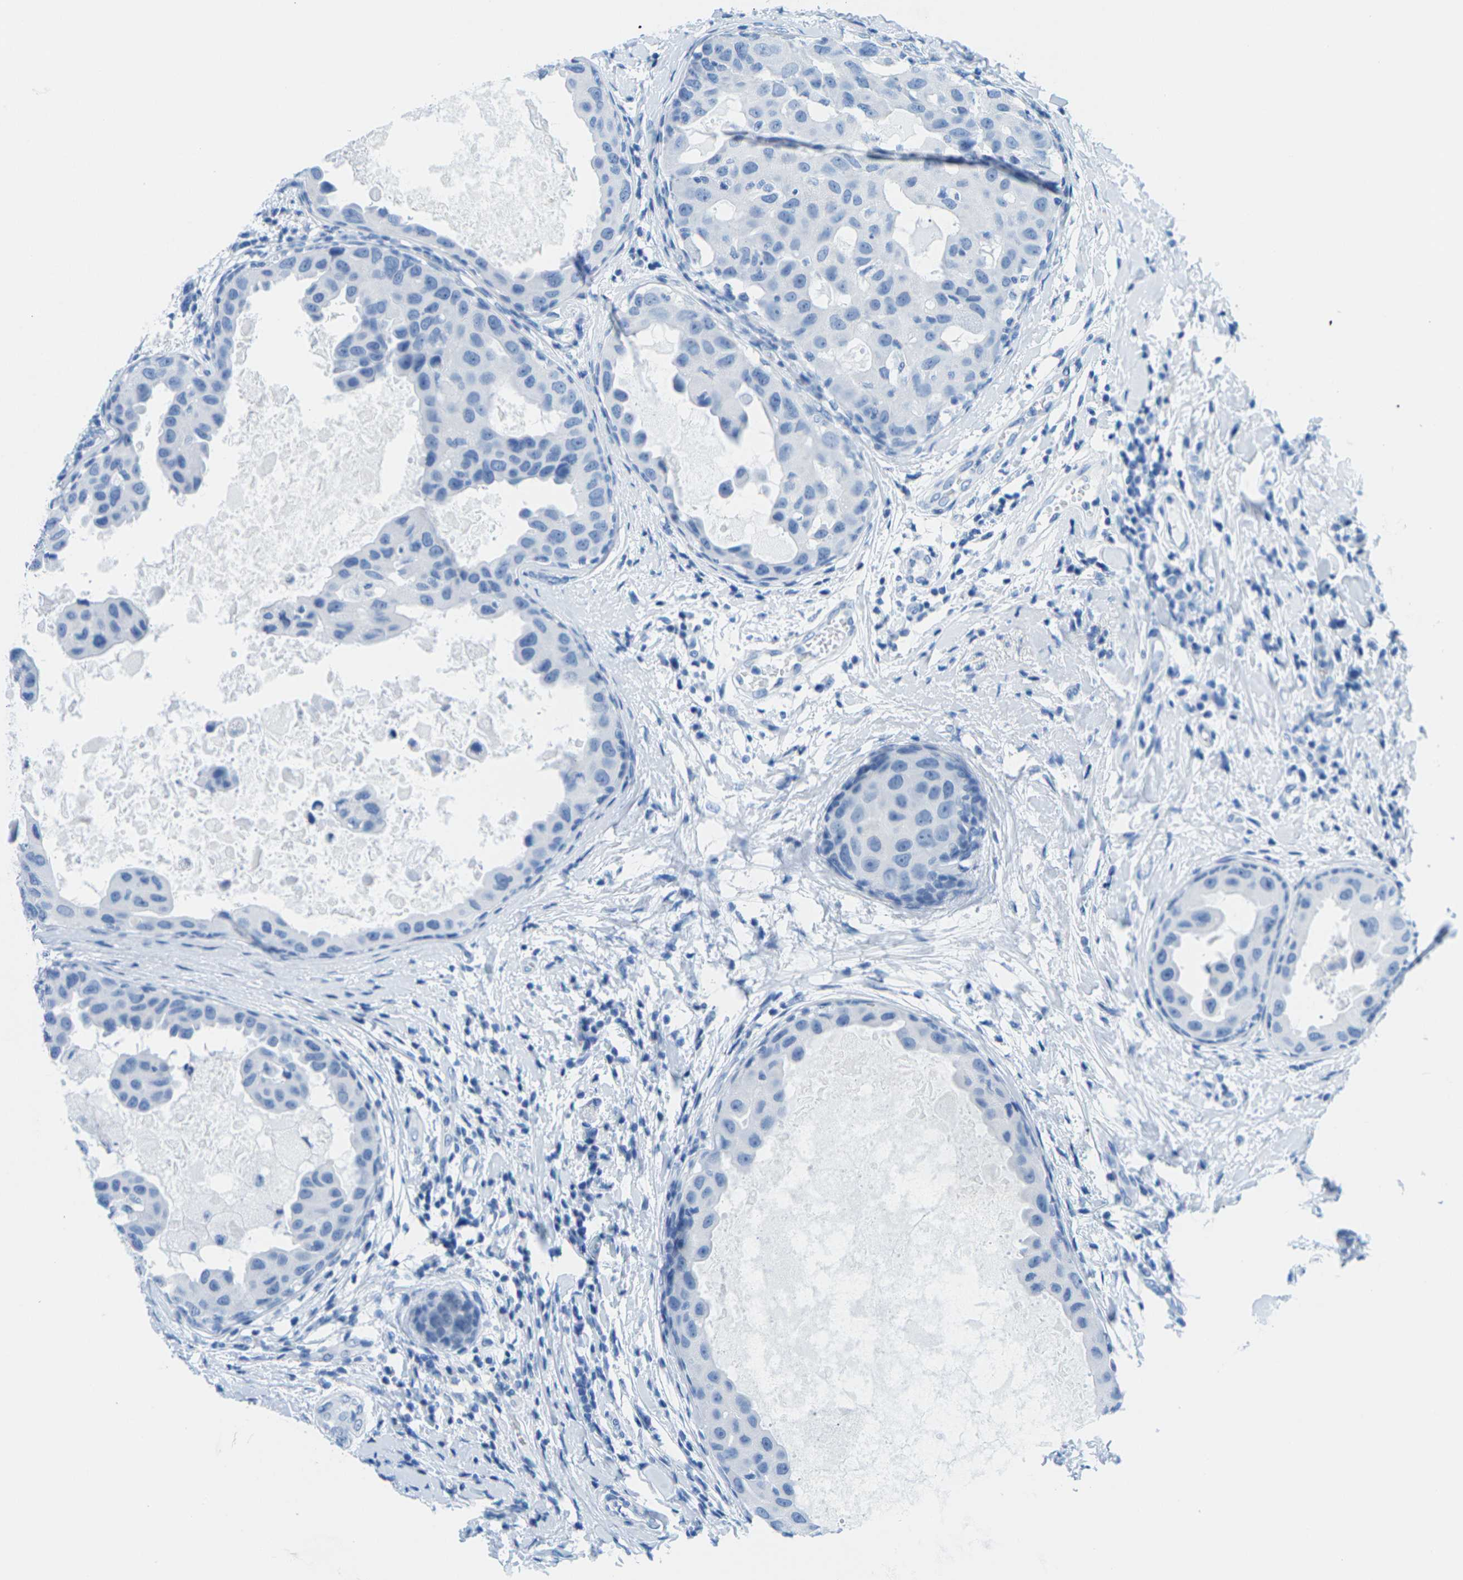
{"staining": {"intensity": "negative", "quantity": "none", "location": "none"}, "tissue": "breast cancer", "cell_type": "Tumor cells", "image_type": "cancer", "snomed": [{"axis": "morphology", "description": "Duct carcinoma"}, {"axis": "topography", "description": "Breast"}], "caption": "Immunohistochemical staining of breast infiltrating ductal carcinoma exhibits no significant positivity in tumor cells. (DAB immunohistochemistry visualized using brightfield microscopy, high magnification).", "gene": "SLC12A1", "patient": {"sex": "female", "age": 27}}